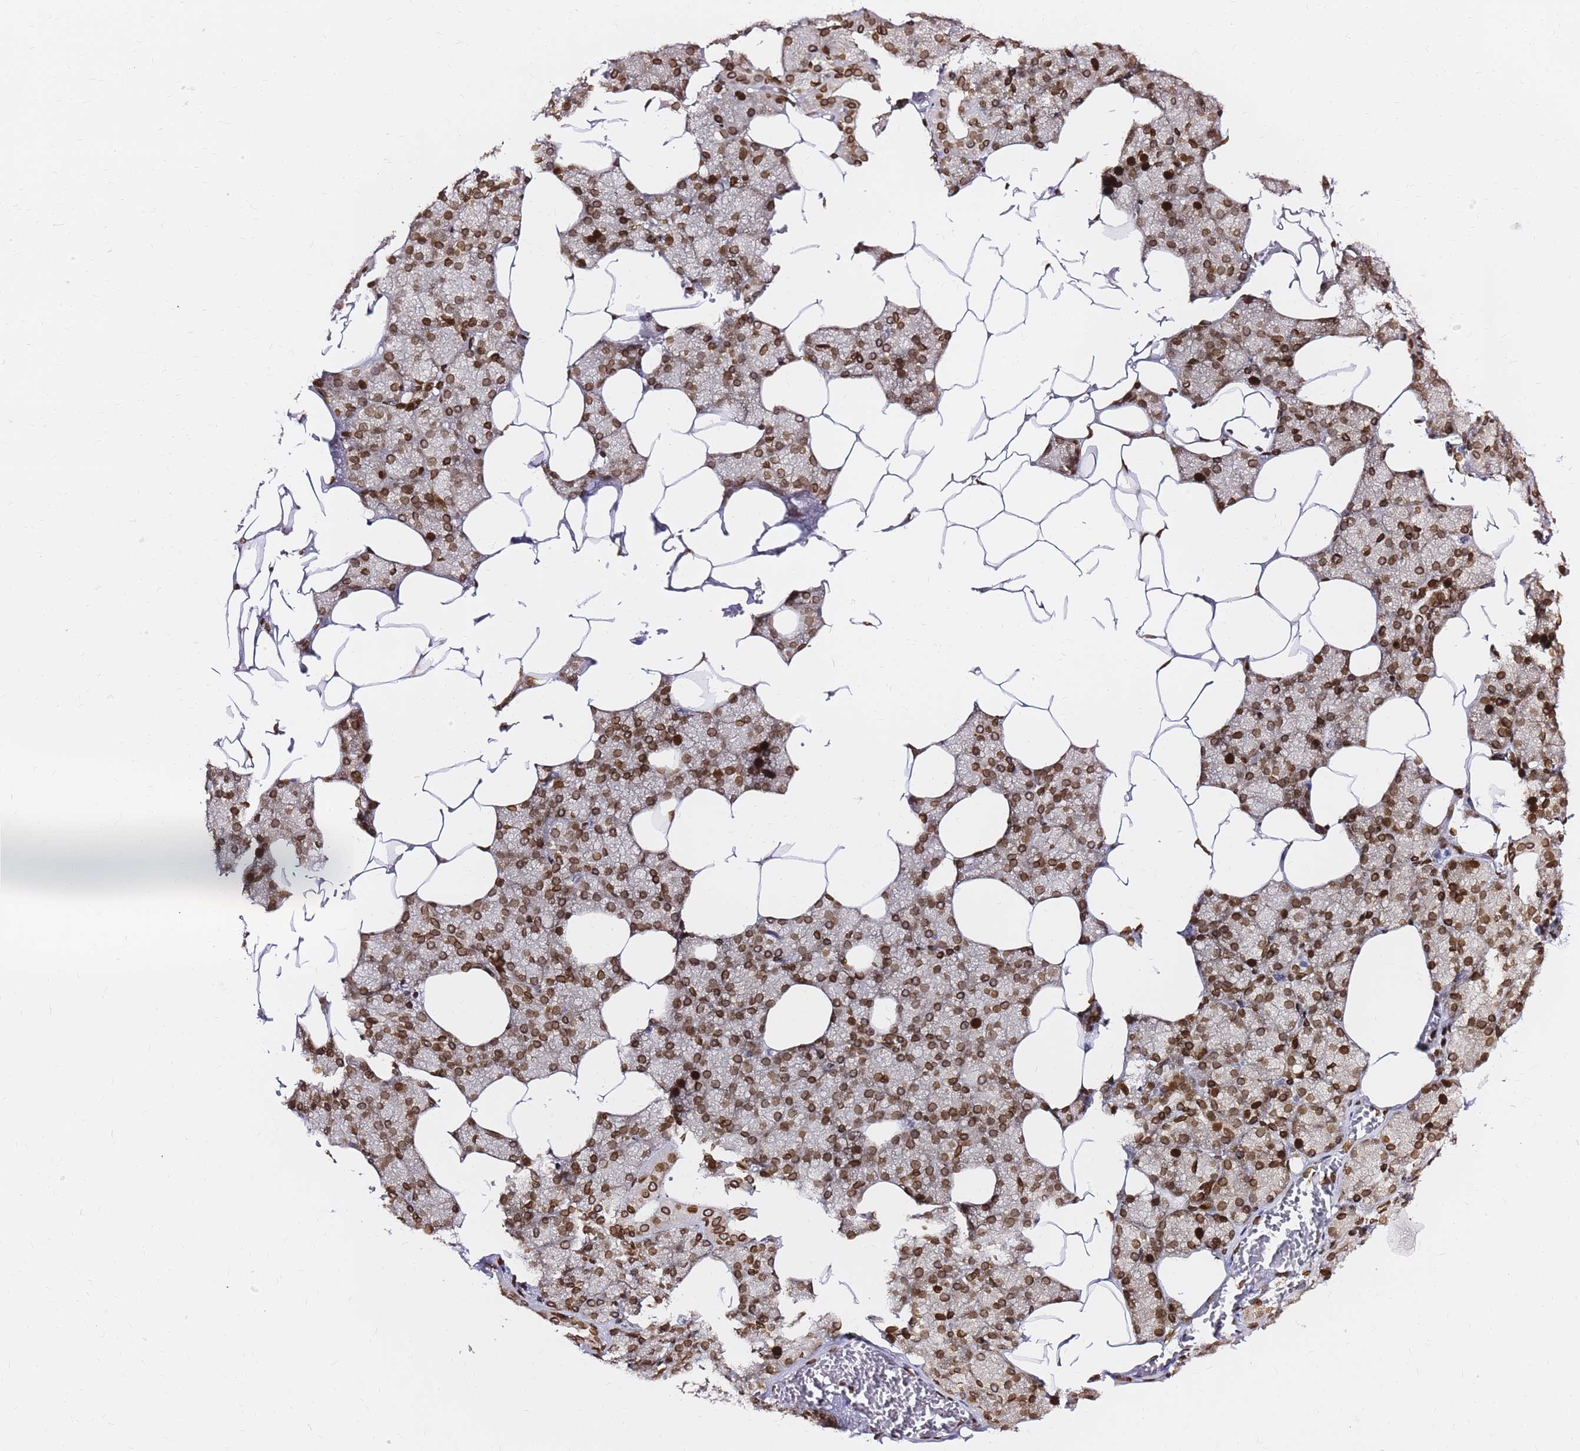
{"staining": {"intensity": "strong", "quantity": ">75%", "location": "cytoplasmic/membranous,nuclear"}, "tissue": "salivary gland", "cell_type": "Glandular cells", "image_type": "normal", "snomed": [{"axis": "morphology", "description": "Normal tissue, NOS"}, {"axis": "topography", "description": "Salivary gland"}], "caption": "An immunohistochemistry histopathology image of benign tissue is shown. Protein staining in brown labels strong cytoplasmic/membranous,nuclear positivity in salivary gland within glandular cells.", "gene": "C6orf141", "patient": {"sex": "male", "age": 62}}